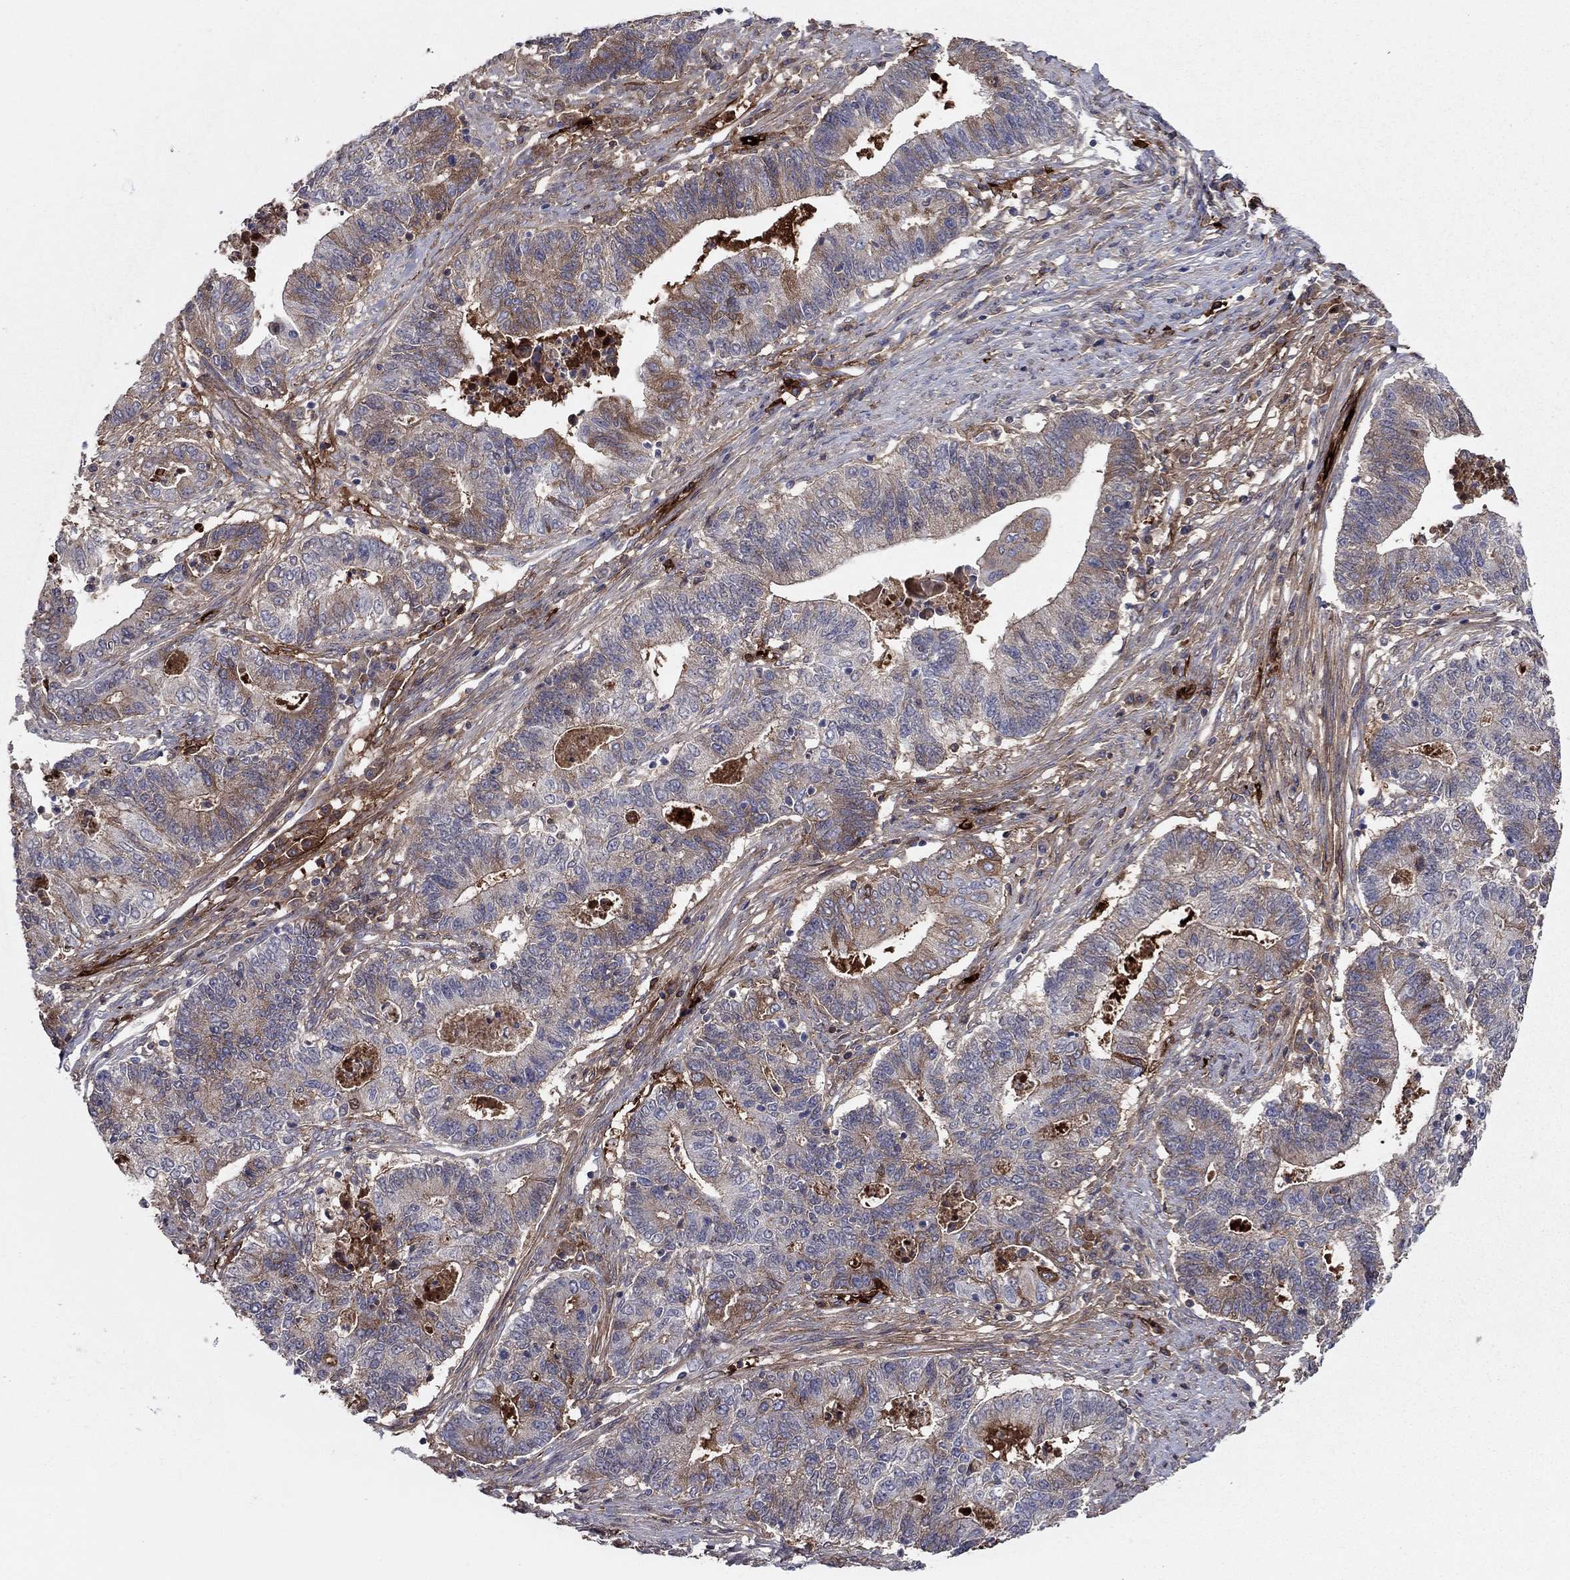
{"staining": {"intensity": "moderate", "quantity": "<25%", "location": "cytoplasmic/membranous"}, "tissue": "endometrial cancer", "cell_type": "Tumor cells", "image_type": "cancer", "snomed": [{"axis": "morphology", "description": "Adenocarcinoma, NOS"}, {"axis": "topography", "description": "Uterus"}, {"axis": "topography", "description": "Endometrium"}], "caption": "Protein staining shows moderate cytoplasmic/membranous positivity in about <25% of tumor cells in endometrial adenocarcinoma. The protein of interest is stained brown, and the nuclei are stained in blue (DAB (3,3'-diaminobenzidine) IHC with brightfield microscopy, high magnification).", "gene": "HPX", "patient": {"sex": "female", "age": 54}}